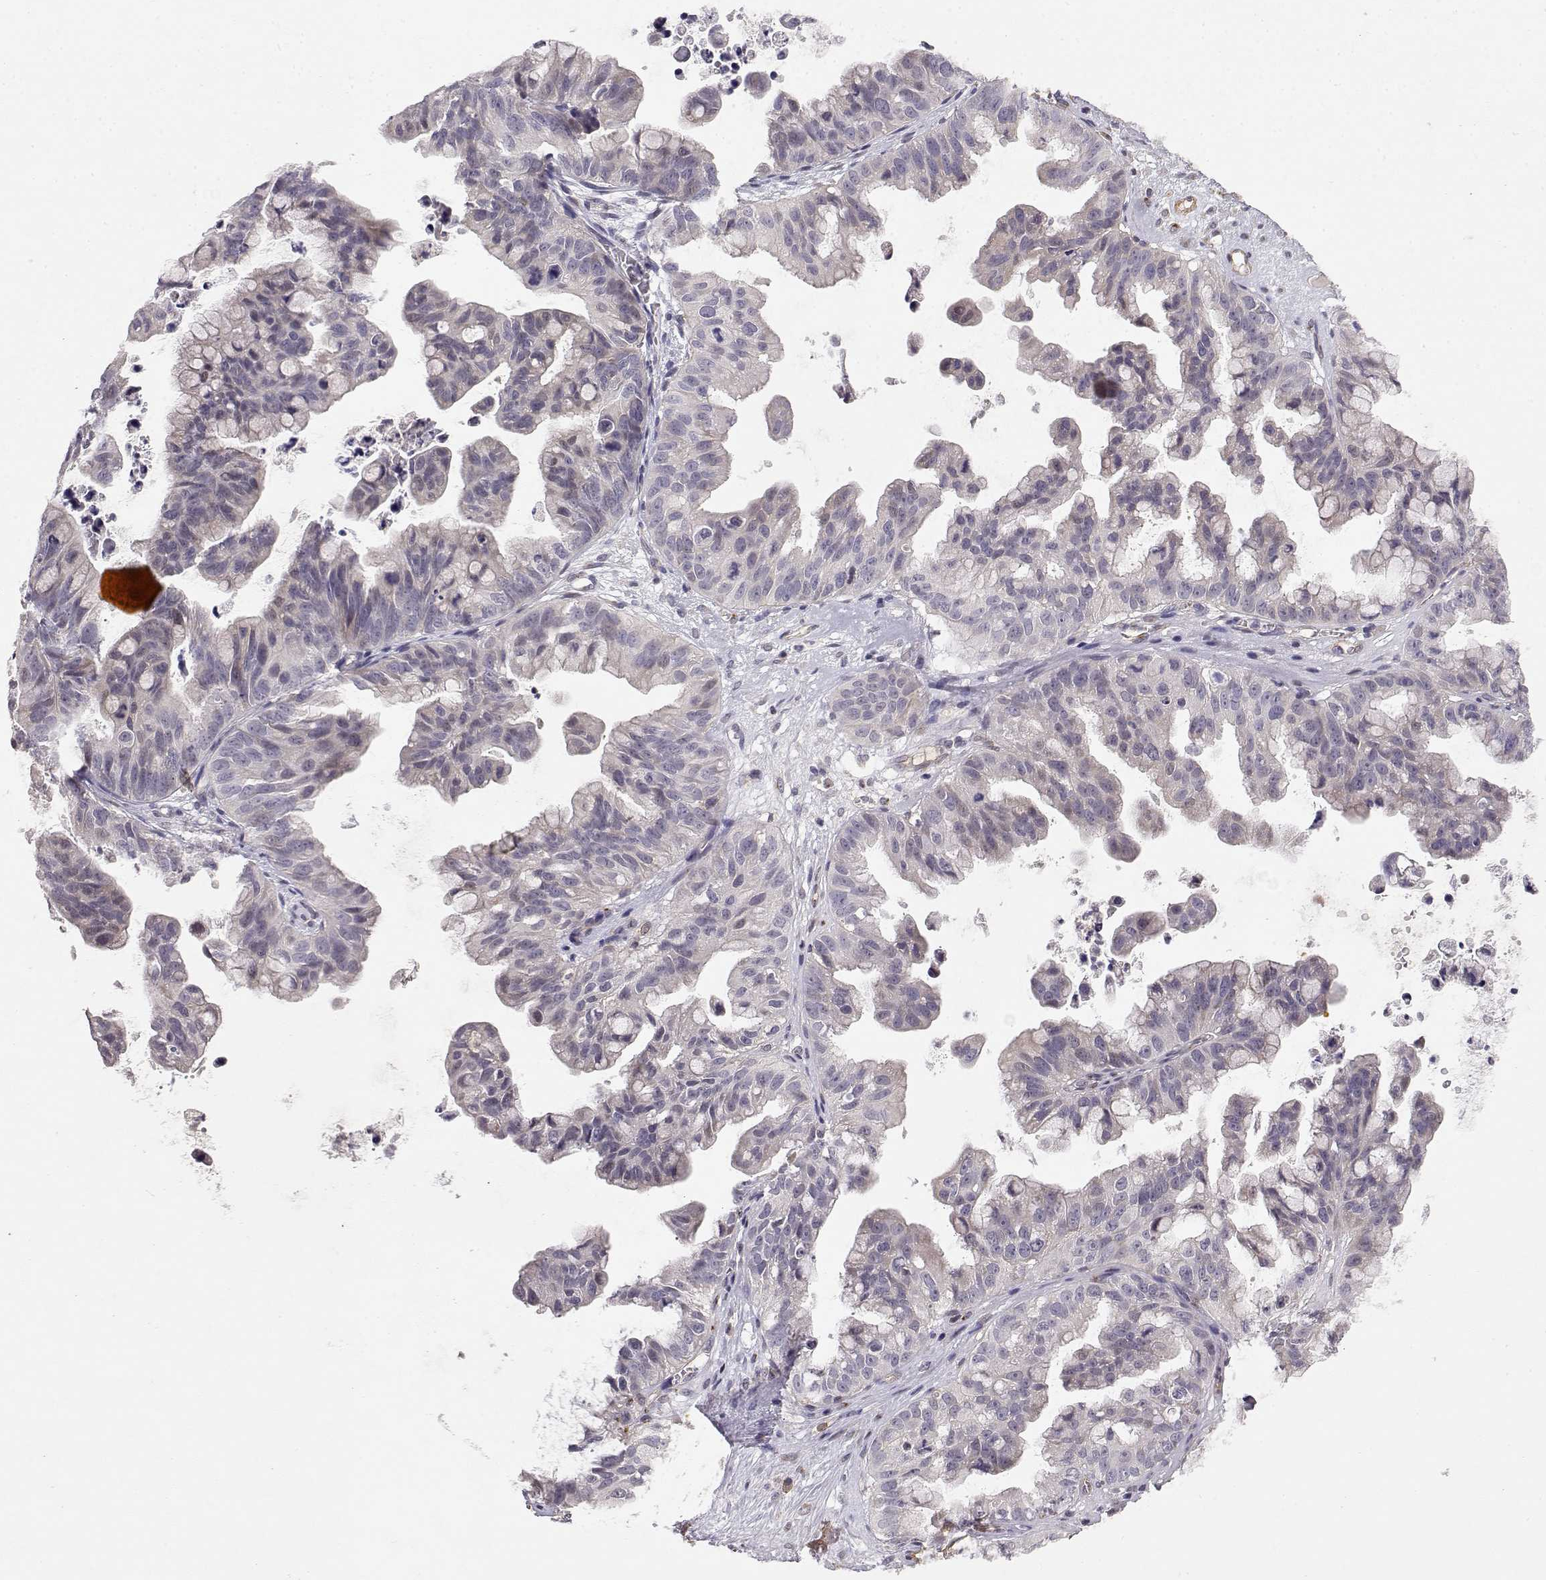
{"staining": {"intensity": "negative", "quantity": "none", "location": "none"}, "tissue": "ovarian cancer", "cell_type": "Tumor cells", "image_type": "cancer", "snomed": [{"axis": "morphology", "description": "Cystadenocarcinoma, mucinous, NOS"}, {"axis": "topography", "description": "Ovary"}], "caption": "There is no significant expression in tumor cells of mucinous cystadenocarcinoma (ovarian).", "gene": "IFITM1", "patient": {"sex": "female", "age": 76}}